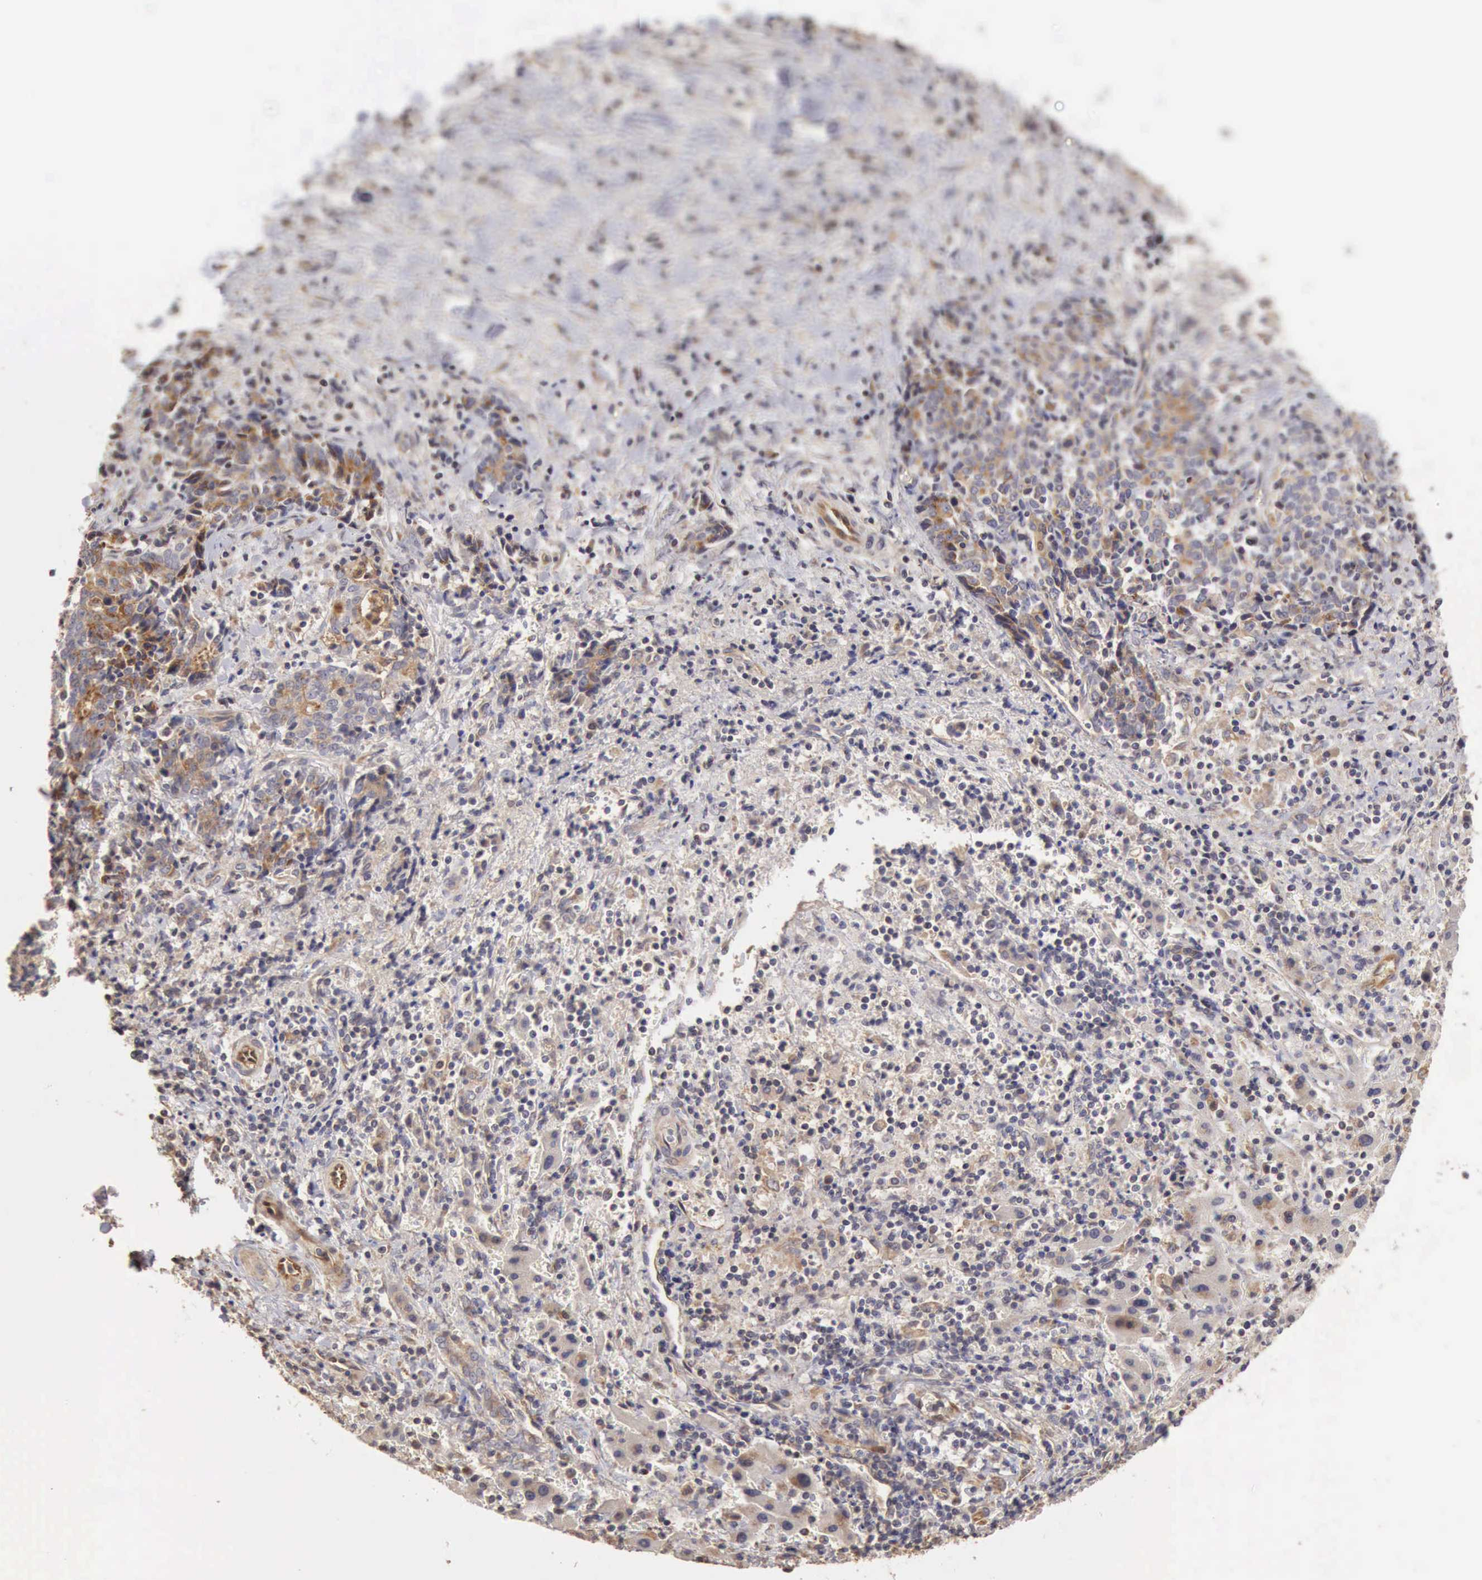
{"staining": {"intensity": "negative", "quantity": "none", "location": "none"}, "tissue": "liver cancer", "cell_type": "Tumor cells", "image_type": "cancer", "snomed": [{"axis": "morphology", "description": "Cholangiocarcinoma"}, {"axis": "topography", "description": "Liver"}], "caption": "This is a histopathology image of IHC staining of liver cancer, which shows no positivity in tumor cells. (Stains: DAB (3,3'-diaminobenzidine) immunohistochemistry with hematoxylin counter stain, Microscopy: brightfield microscopy at high magnification).", "gene": "BMX", "patient": {"sex": "male", "age": 57}}